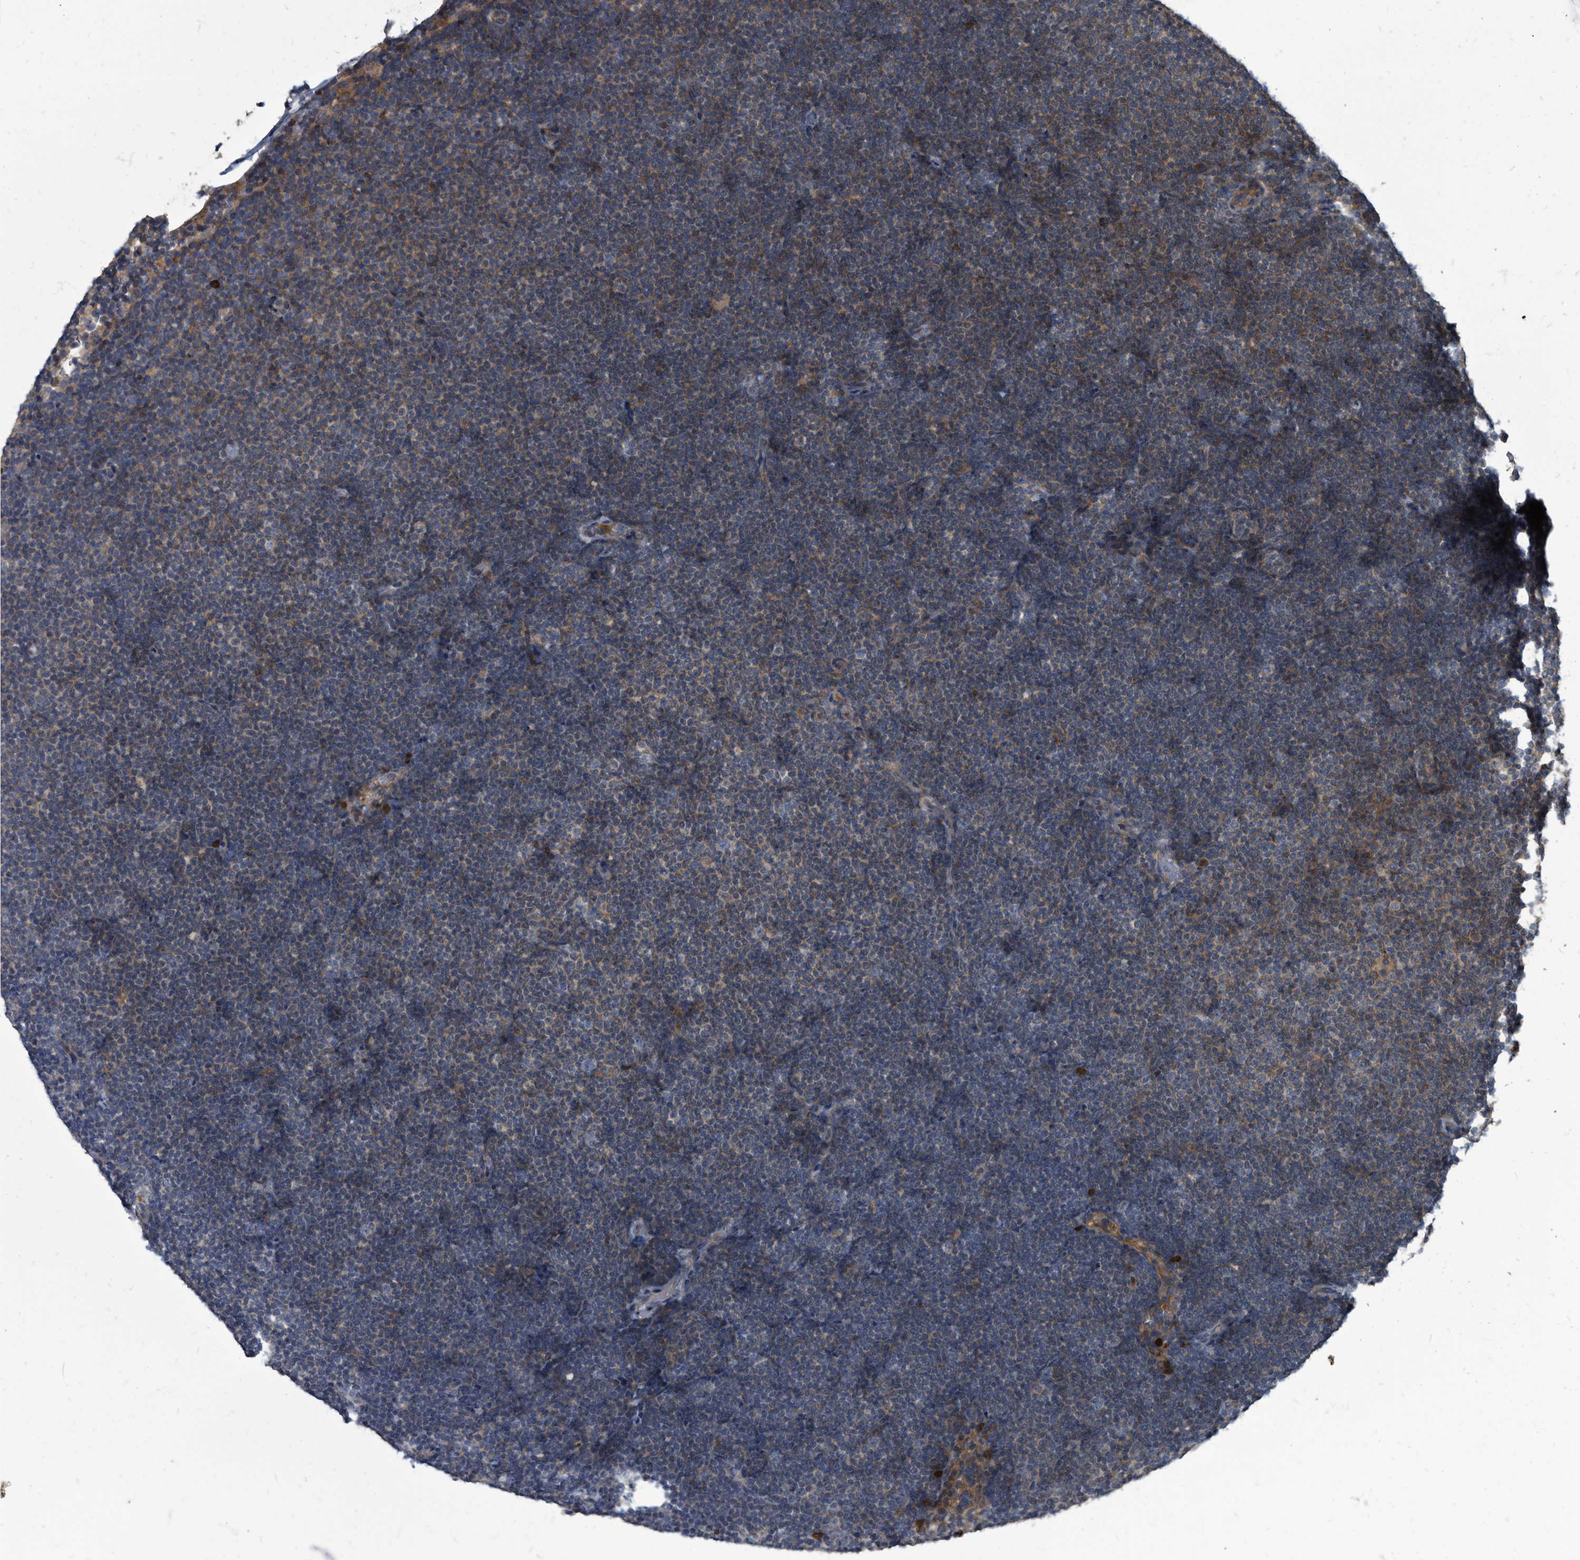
{"staining": {"intensity": "moderate", "quantity": "<25%", "location": "cytoplasmic/membranous"}, "tissue": "lymphoma", "cell_type": "Tumor cells", "image_type": "cancer", "snomed": [{"axis": "morphology", "description": "Malignant lymphoma, non-Hodgkin's type, Low grade"}, {"axis": "topography", "description": "Lymph node"}], "caption": "Lymphoma tissue demonstrates moderate cytoplasmic/membranous staining in about <25% of tumor cells", "gene": "CDV3", "patient": {"sex": "female", "age": 53}}